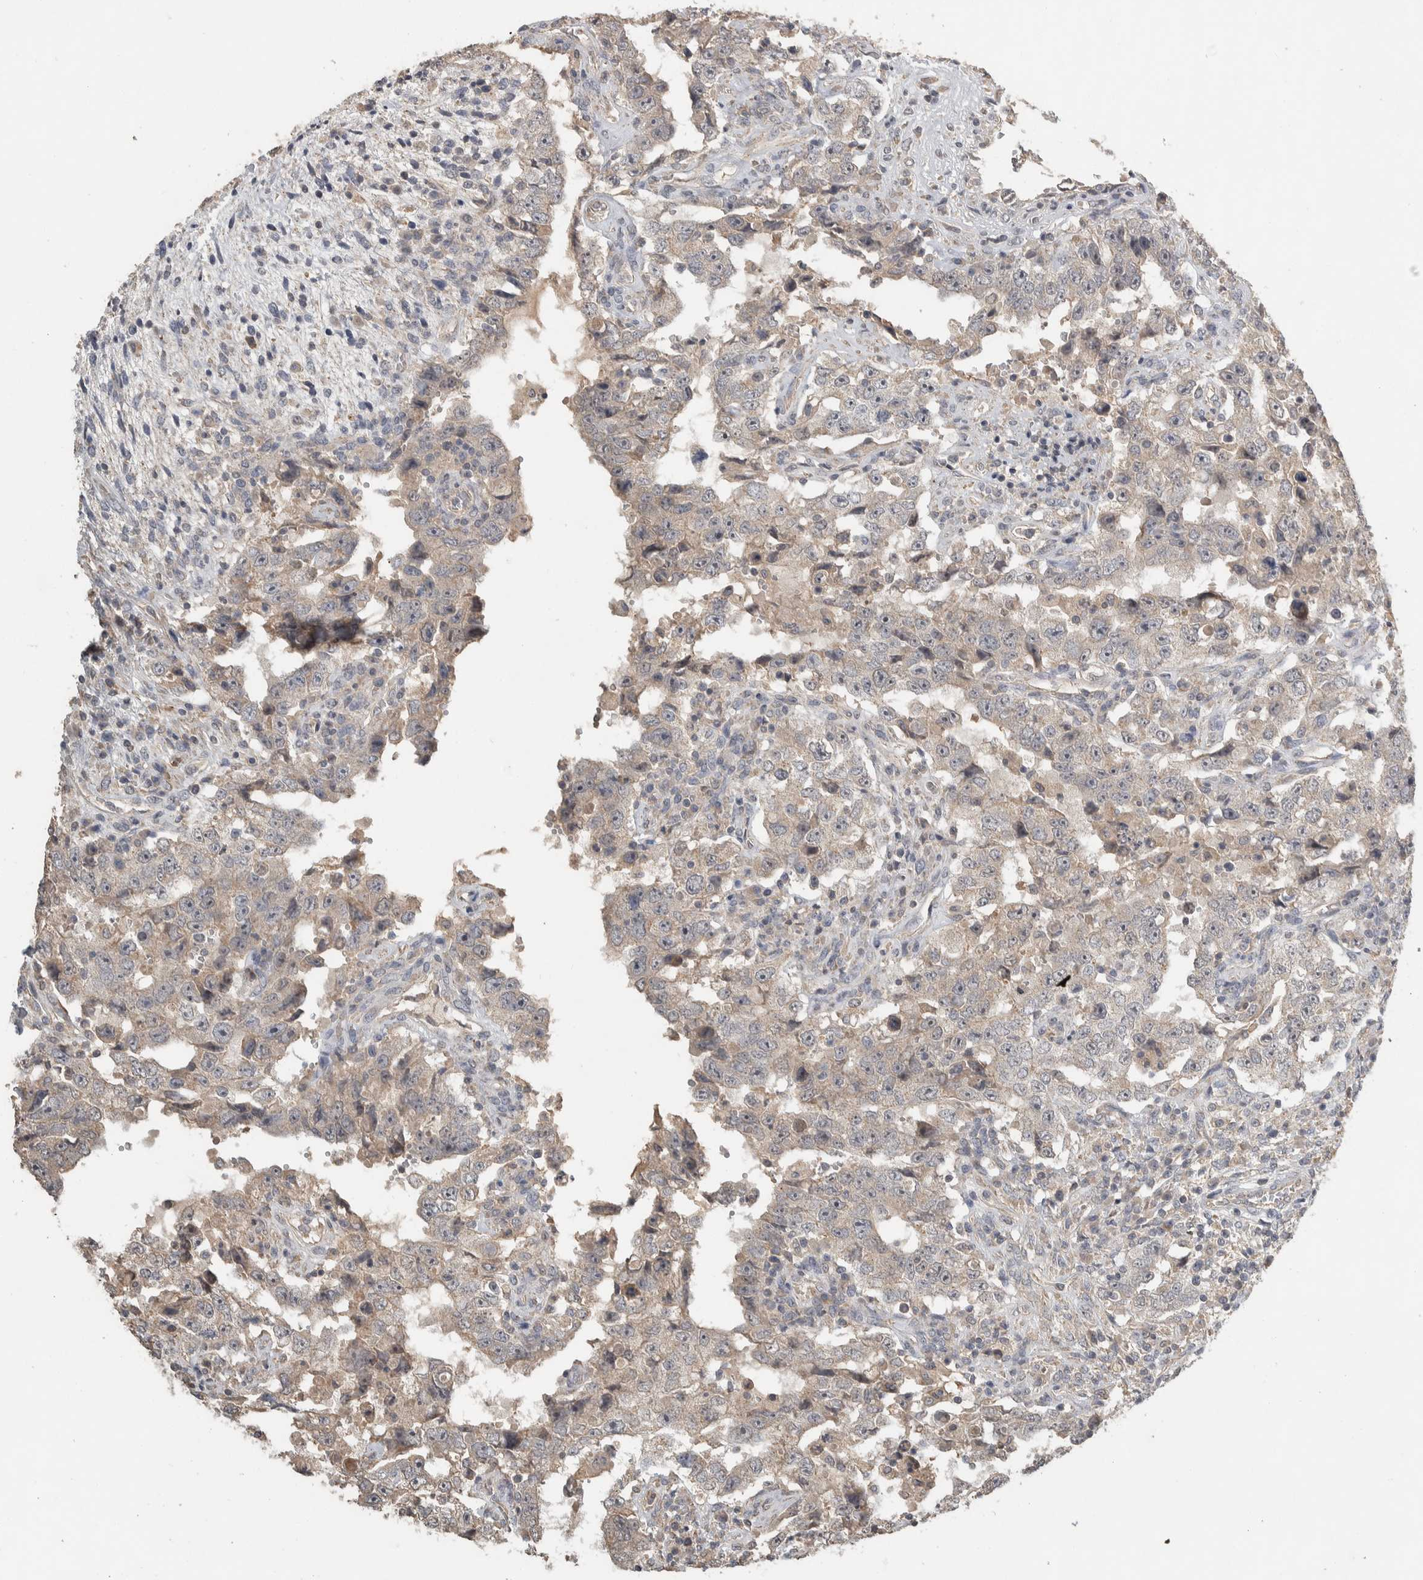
{"staining": {"intensity": "weak", "quantity": "<25%", "location": "cytoplasmic/membranous"}, "tissue": "testis cancer", "cell_type": "Tumor cells", "image_type": "cancer", "snomed": [{"axis": "morphology", "description": "Carcinoma, Embryonal, NOS"}, {"axis": "topography", "description": "Testis"}], "caption": "A high-resolution micrograph shows immunohistochemistry staining of testis embryonal carcinoma, which exhibits no significant staining in tumor cells.", "gene": "EIF3H", "patient": {"sex": "male", "age": 26}}